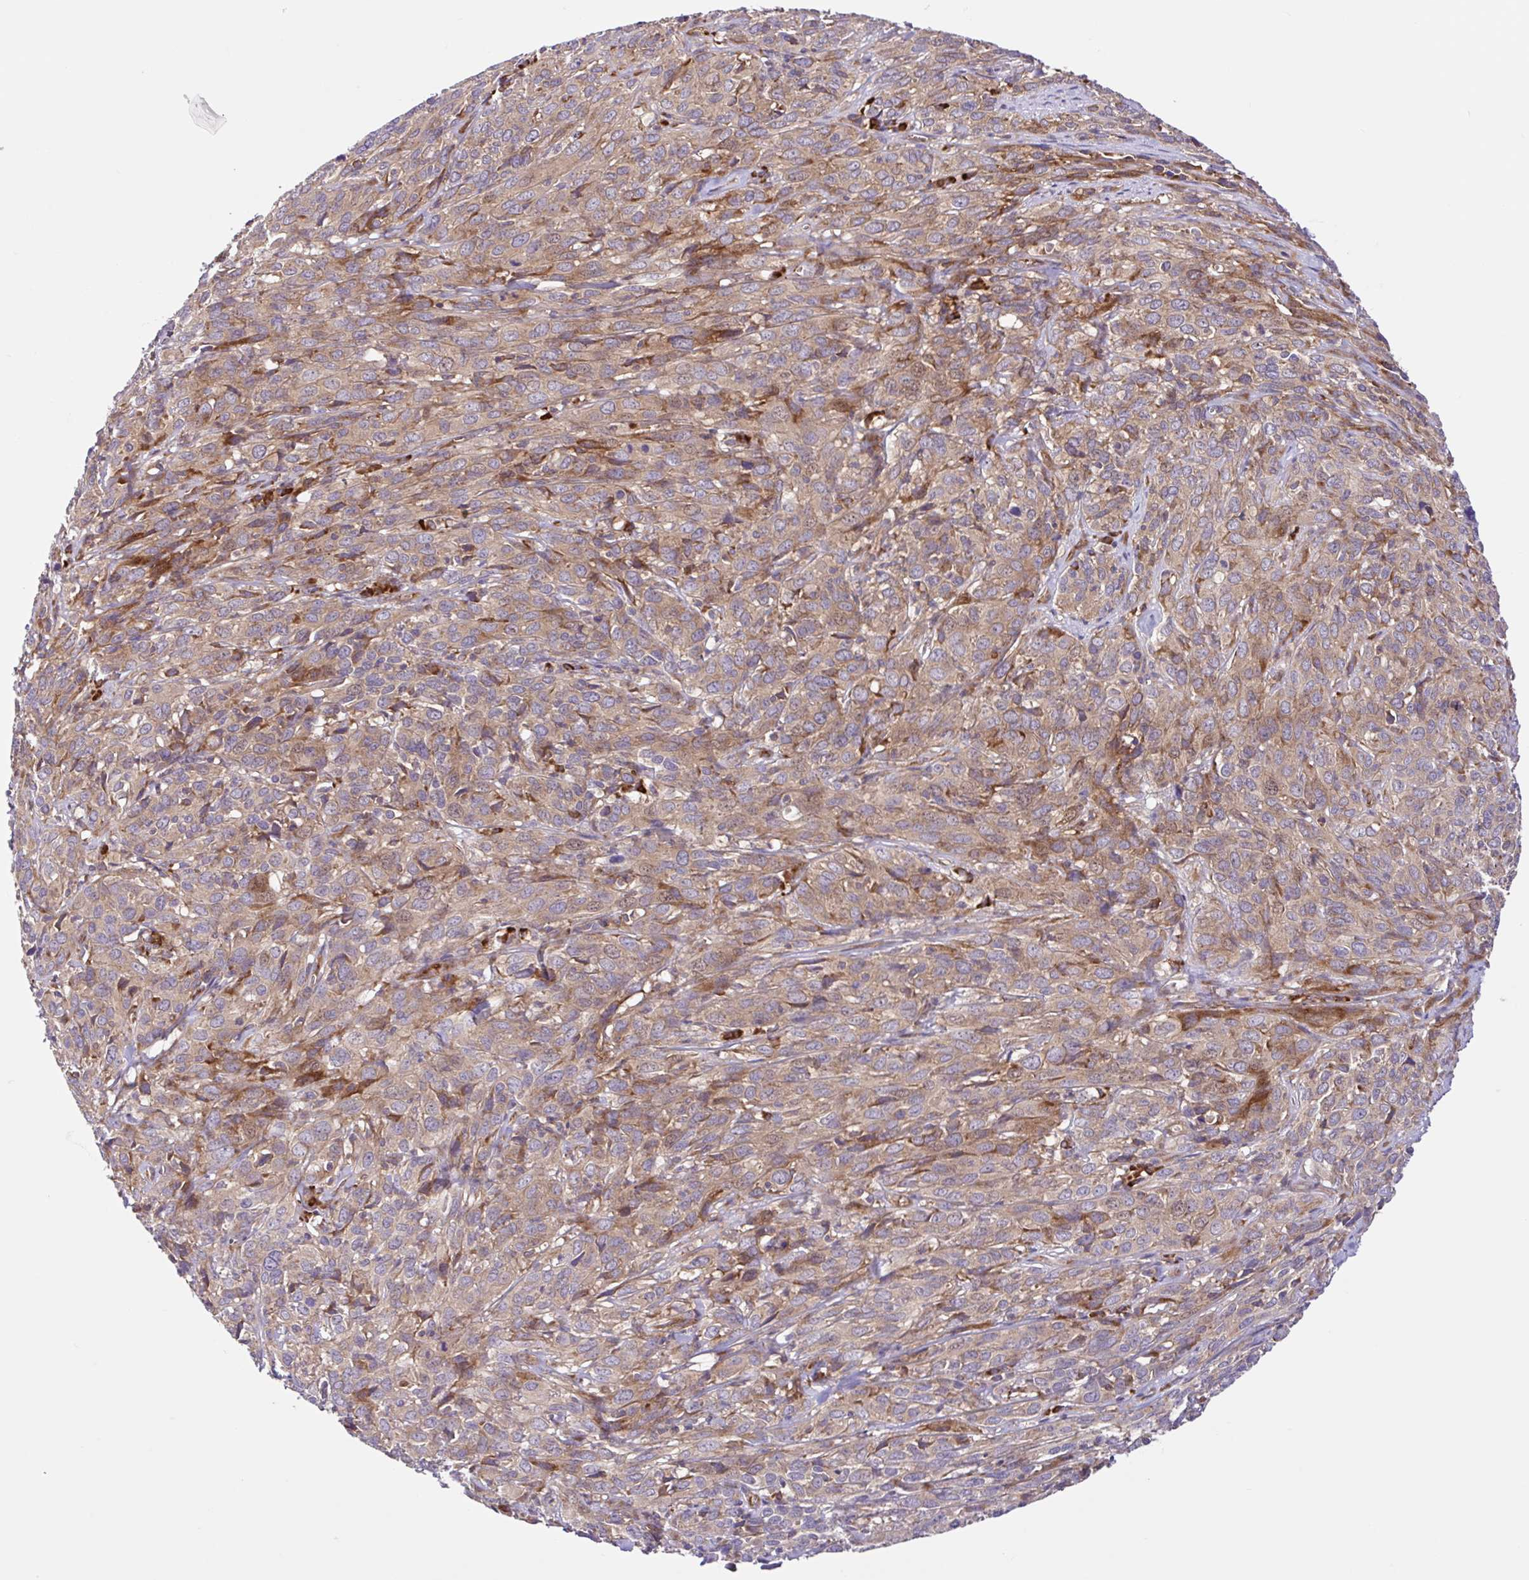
{"staining": {"intensity": "weak", "quantity": ">75%", "location": "cytoplasmic/membranous"}, "tissue": "cervical cancer", "cell_type": "Tumor cells", "image_type": "cancer", "snomed": [{"axis": "morphology", "description": "Squamous cell carcinoma, NOS"}, {"axis": "topography", "description": "Cervix"}], "caption": "Immunohistochemistry staining of cervical squamous cell carcinoma, which reveals low levels of weak cytoplasmic/membranous positivity in about >75% of tumor cells indicating weak cytoplasmic/membranous protein positivity. The staining was performed using DAB (3,3'-diaminobenzidine) (brown) for protein detection and nuclei were counterstained in hematoxylin (blue).", "gene": "NTPCR", "patient": {"sex": "female", "age": 51}}